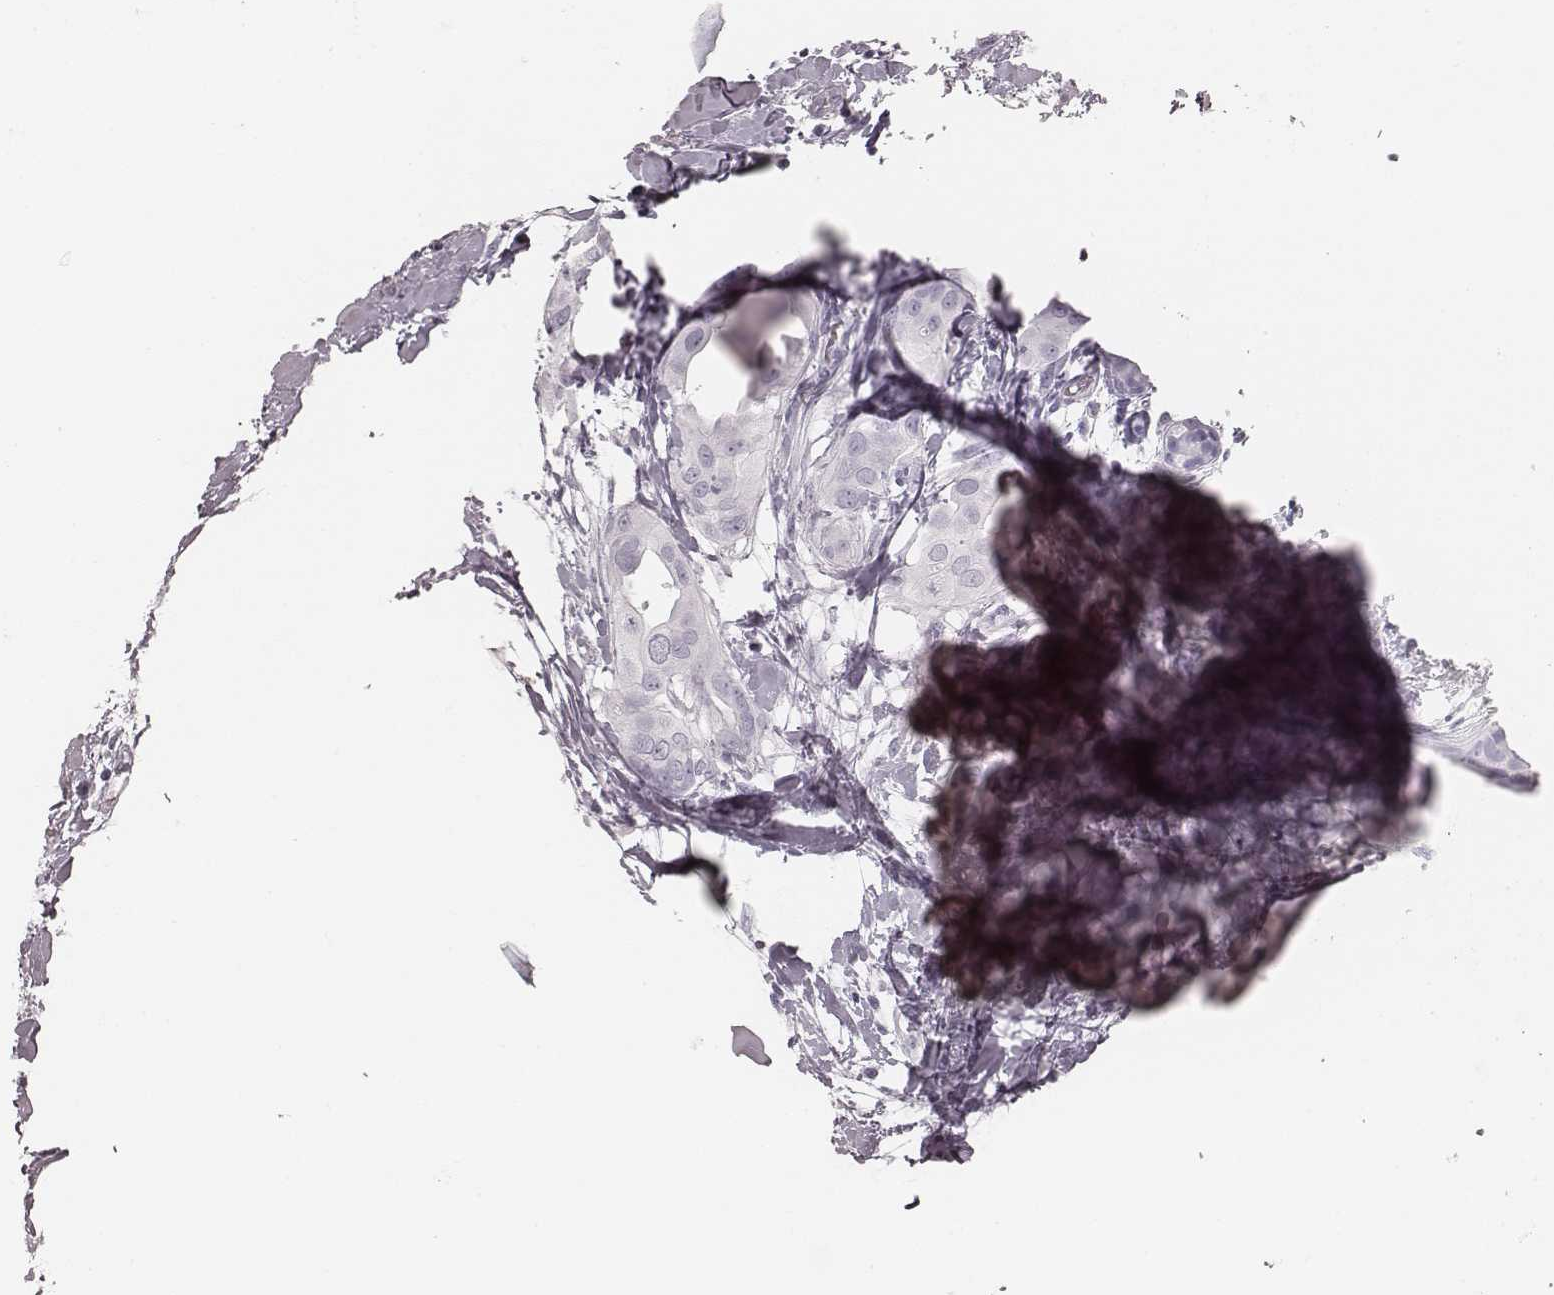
{"staining": {"intensity": "negative", "quantity": "none", "location": "none"}, "tissue": "breast cancer", "cell_type": "Tumor cells", "image_type": "cancer", "snomed": [{"axis": "morphology", "description": "Normal tissue, NOS"}, {"axis": "morphology", "description": "Duct carcinoma"}, {"axis": "topography", "description": "Breast"}], "caption": "This is an IHC micrograph of human breast cancer. There is no expression in tumor cells.", "gene": "MSX1", "patient": {"sex": "female", "age": 40}}